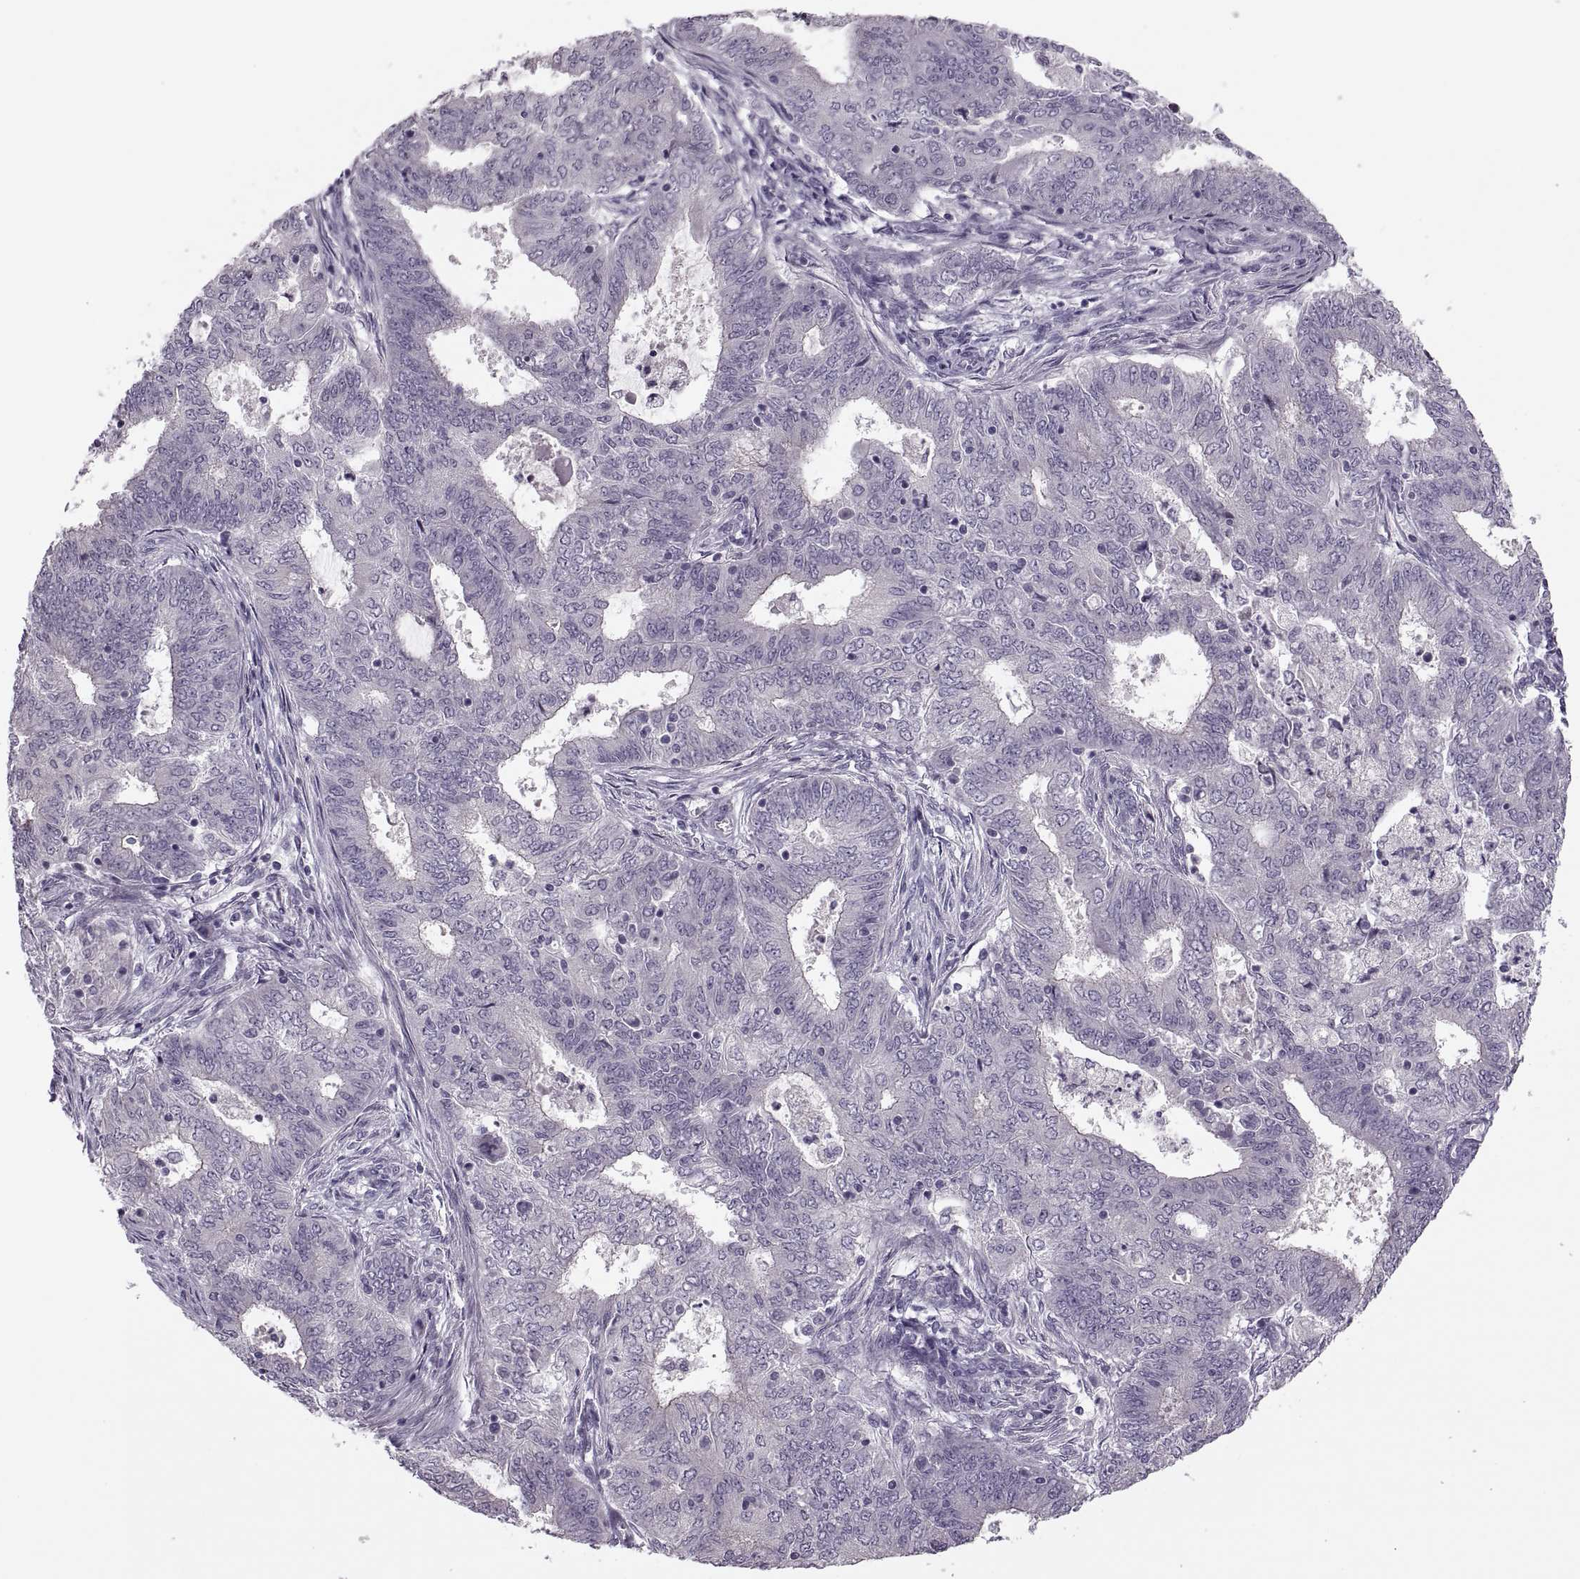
{"staining": {"intensity": "negative", "quantity": "none", "location": "none"}, "tissue": "endometrial cancer", "cell_type": "Tumor cells", "image_type": "cancer", "snomed": [{"axis": "morphology", "description": "Adenocarcinoma, NOS"}, {"axis": "topography", "description": "Endometrium"}], "caption": "This is an immunohistochemistry image of human adenocarcinoma (endometrial). There is no expression in tumor cells.", "gene": "PRSS54", "patient": {"sex": "female", "age": 62}}